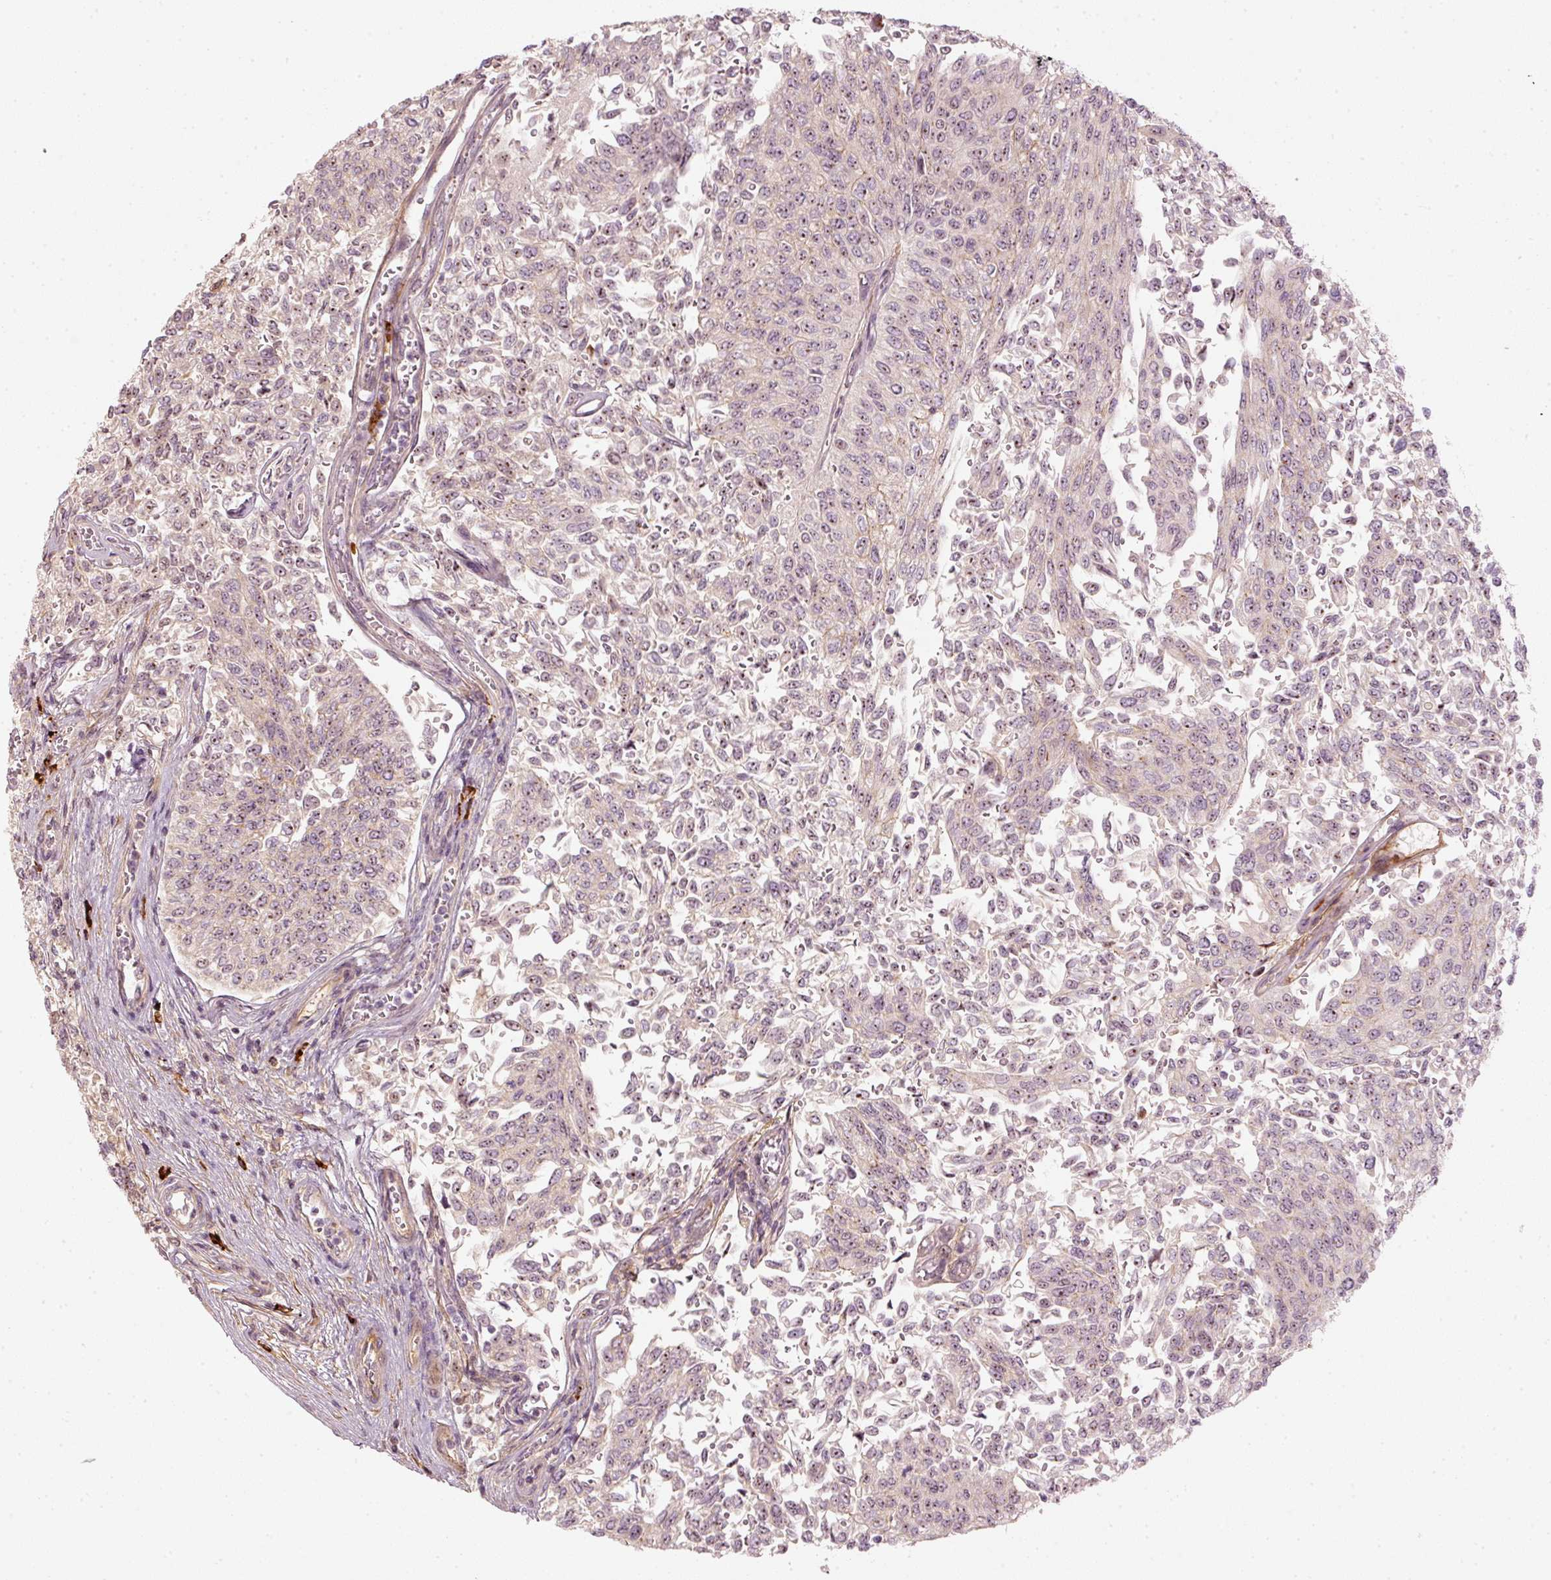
{"staining": {"intensity": "weak", "quantity": "25%-75%", "location": "nuclear"}, "tissue": "urothelial cancer", "cell_type": "Tumor cells", "image_type": "cancer", "snomed": [{"axis": "morphology", "description": "Urothelial carcinoma, NOS"}, {"axis": "topography", "description": "Urinary bladder"}], "caption": "Tumor cells show low levels of weak nuclear expression in about 25%-75% of cells in transitional cell carcinoma.", "gene": "VCAM1", "patient": {"sex": "male", "age": 59}}